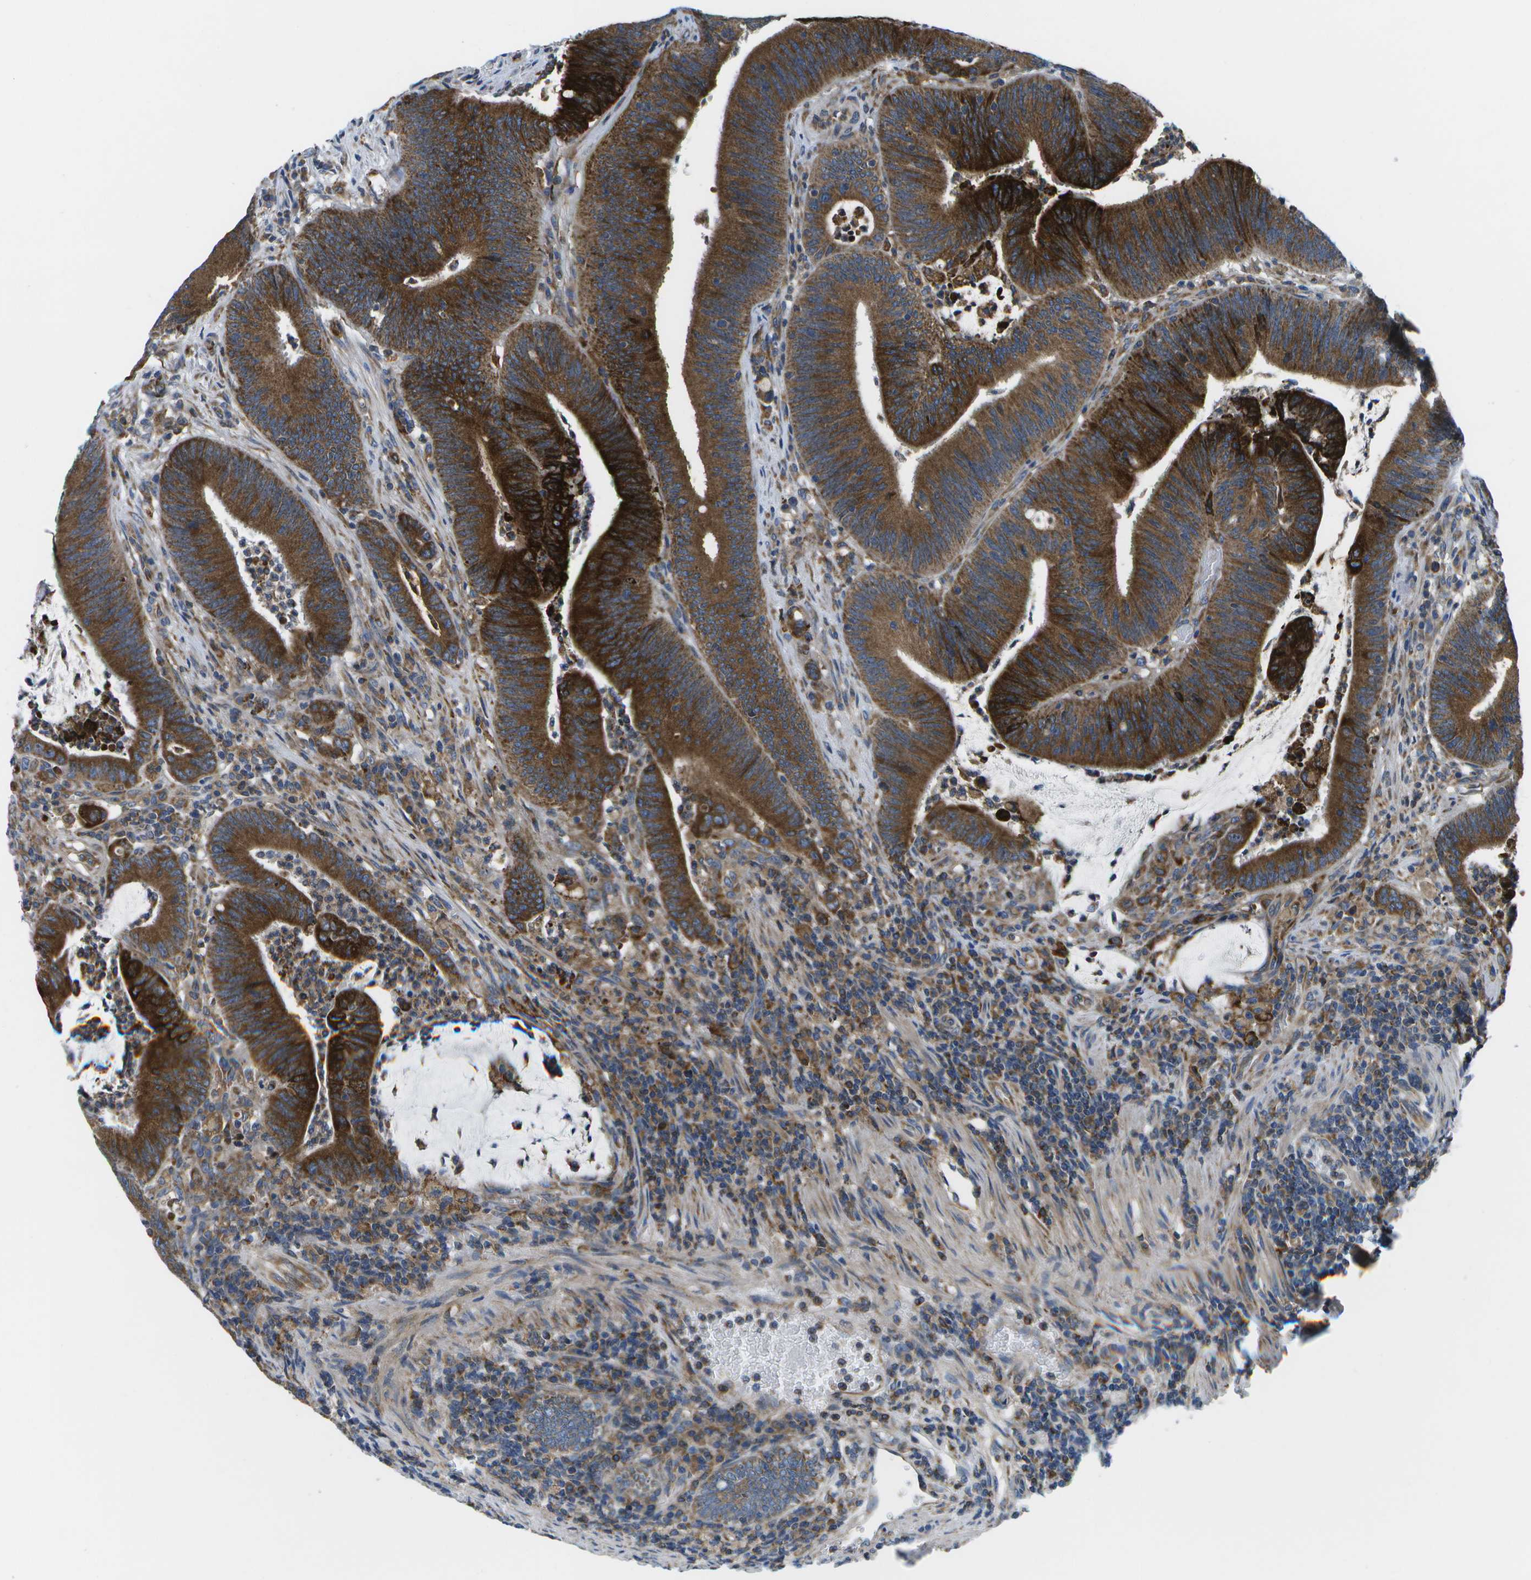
{"staining": {"intensity": "strong", "quantity": ">75%", "location": "cytoplasmic/membranous"}, "tissue": "colorectal cancer", "cell_type": "Tumor cells", "image_type": "cancer", "snomed": [{"axis": "morphology", "description": "Normal tissue, NOS"}, {"axis": "morphology", "description": "Adenocarcinoma, NOS"}, {"axis": "topography", "description": "Rectum"}], "caption": "Immunohistochemistry (IHC) photomicrograph of human adenocarcinoma (colorectal) stained for a protein (brown), which shows high levels of strong cytoplasmic/membranous positivity in about >75% of tumor cells.", "gene": "GDF5", "patient": {"sex": "female", "age": 66}}